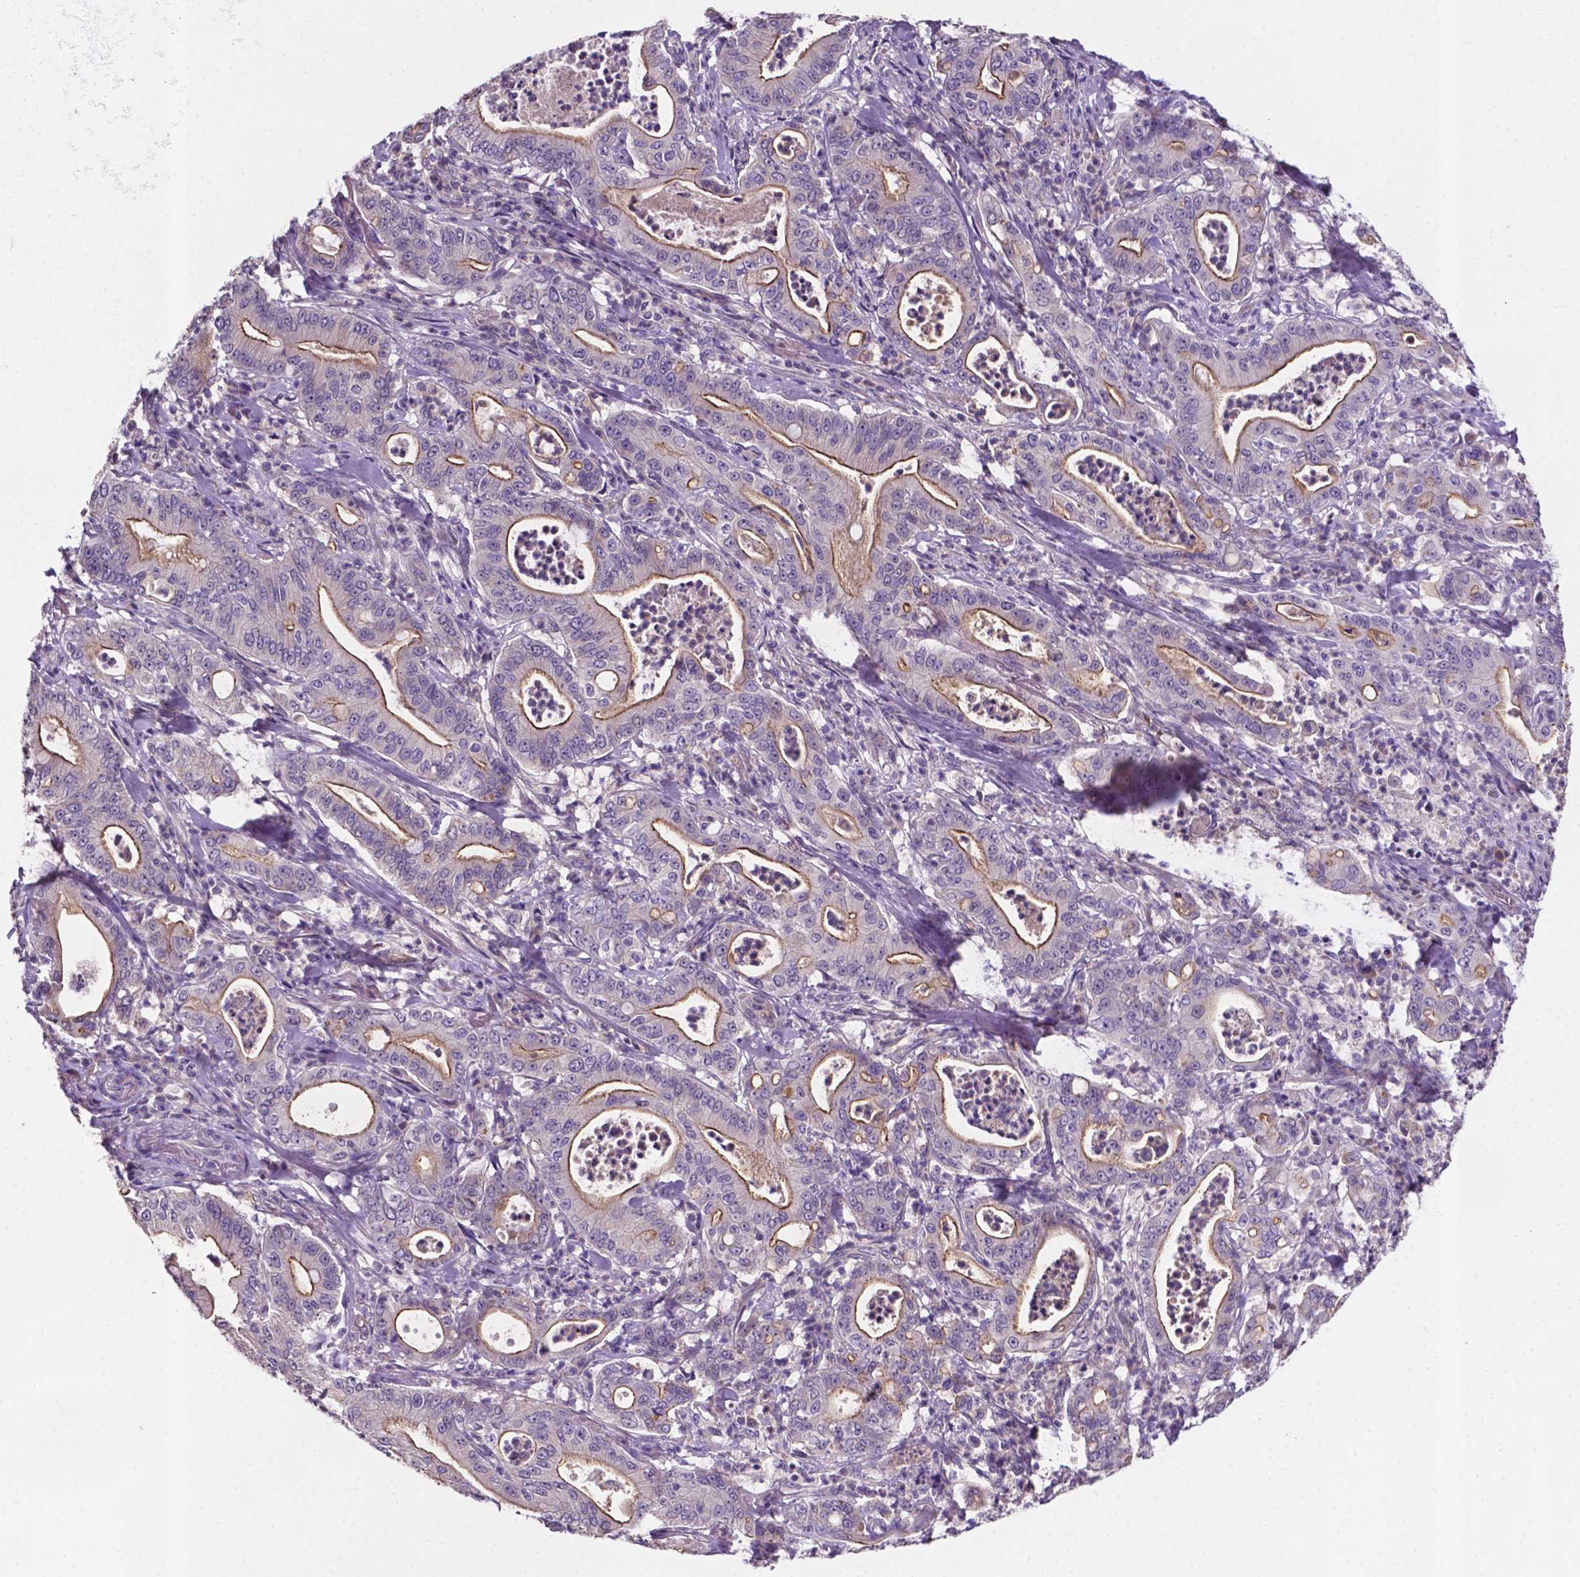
{"staining": {"intensity": "moderate", "quantity": ">75%", "location": "cytoplasmic/membranous"}, "tissue": "pancreatic cancer", "cell_type": "Tumor cells", "image_type": "cancer", "snomed": [{"axis": "morphology", "description": "Adenocarcinoma, NOS"}, {"axis": "topography", "description": "Pancreas"}], "caption": "Human pancreatic cancer (adenocarcinoma) stained with a brown dye displays moderate cytoplasmic/membranous positive expression in approximately >75% of tumor cells.", "gene": "TM4SF20", "patient": {"sex": "male", "age": 71}}